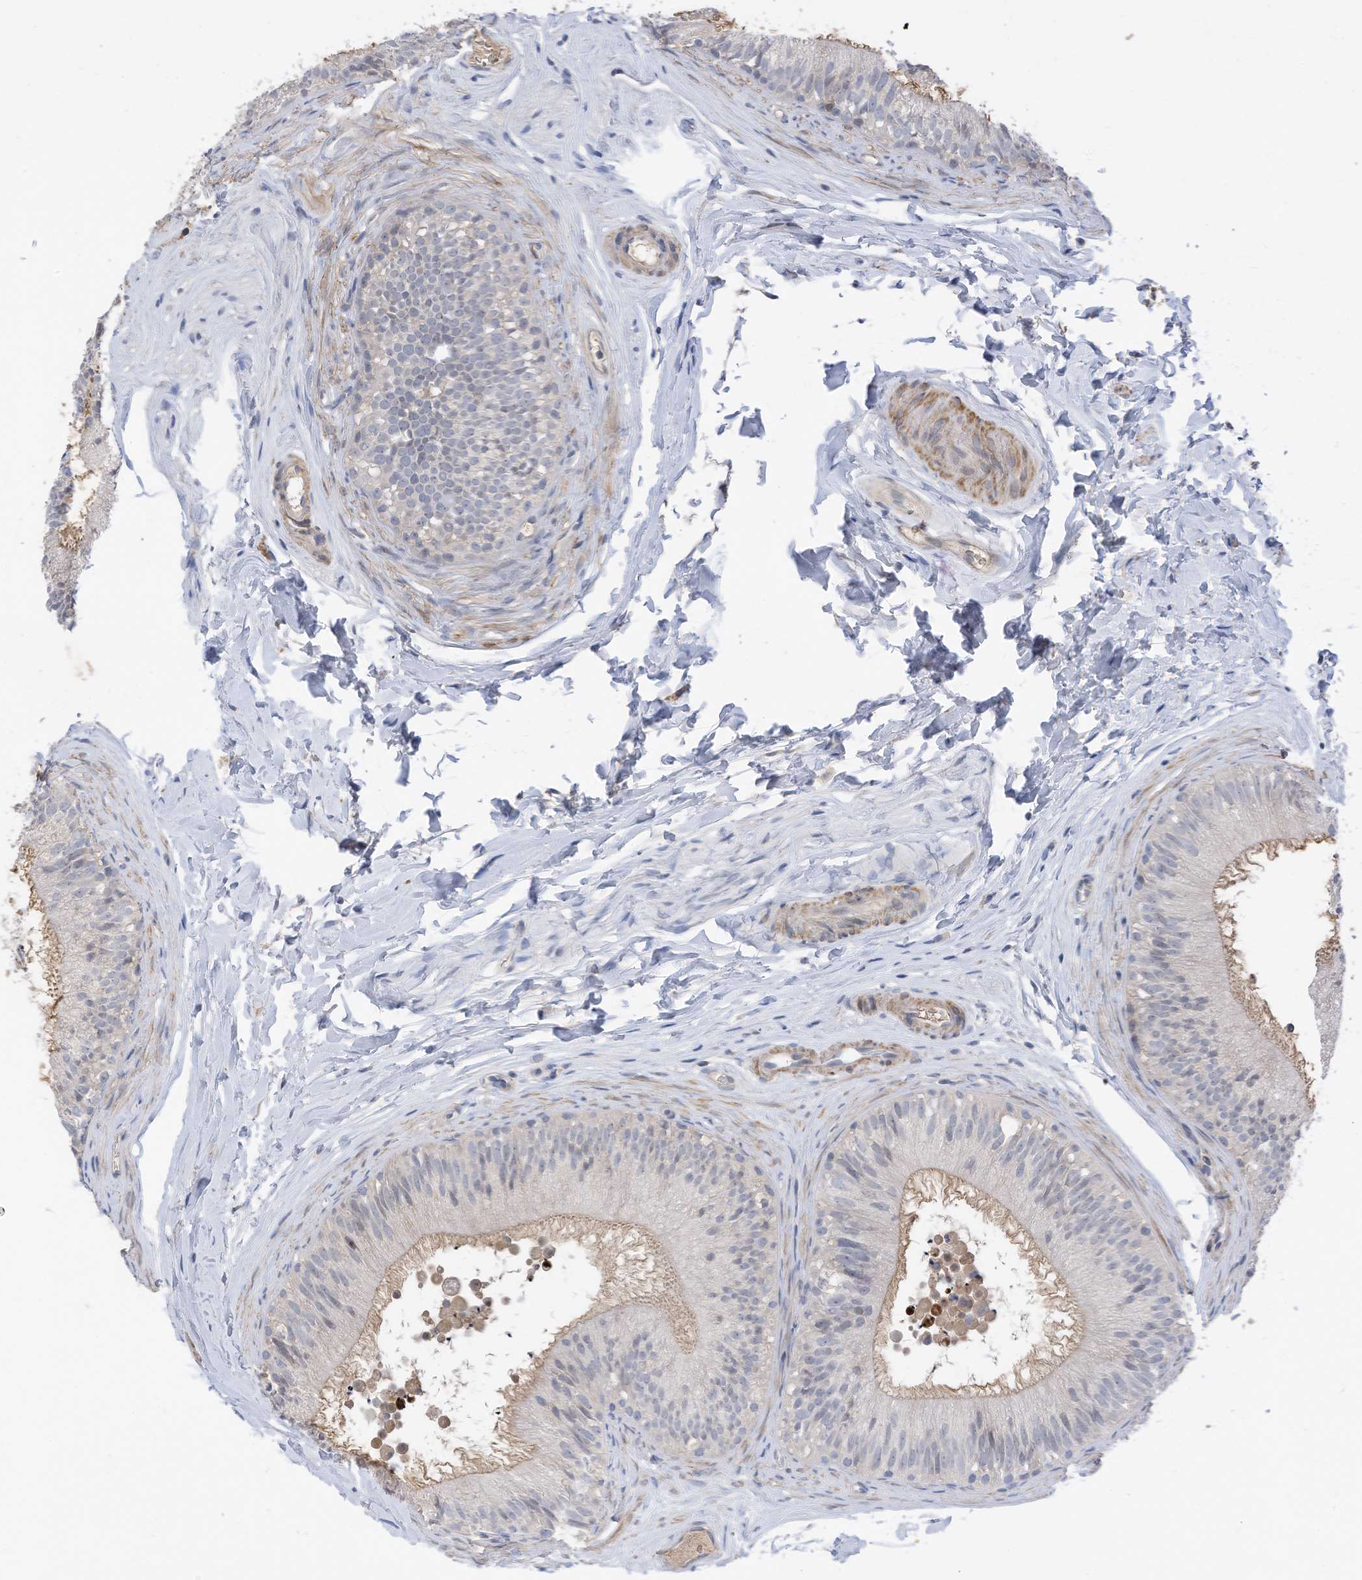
{"staining": {"intensity": "weak", "quantity": "<25%", "location": "cytoplasmic/membranous"}, "tissue": "epididymis", "cell_type": "Glandular cells", "image_type": "normal", "snomed": [{"axis": "morphology", "description": "Normal tissue, NOS"}, {"axis": "topography", "description": "Epididymis"}], "caption": "The immunohistochemistry (IHC) histopathology image has no significant staining in glandular cells of epididymis.", "gene": "SLFN14", "patient": {"sex": "male", "age": 29}}